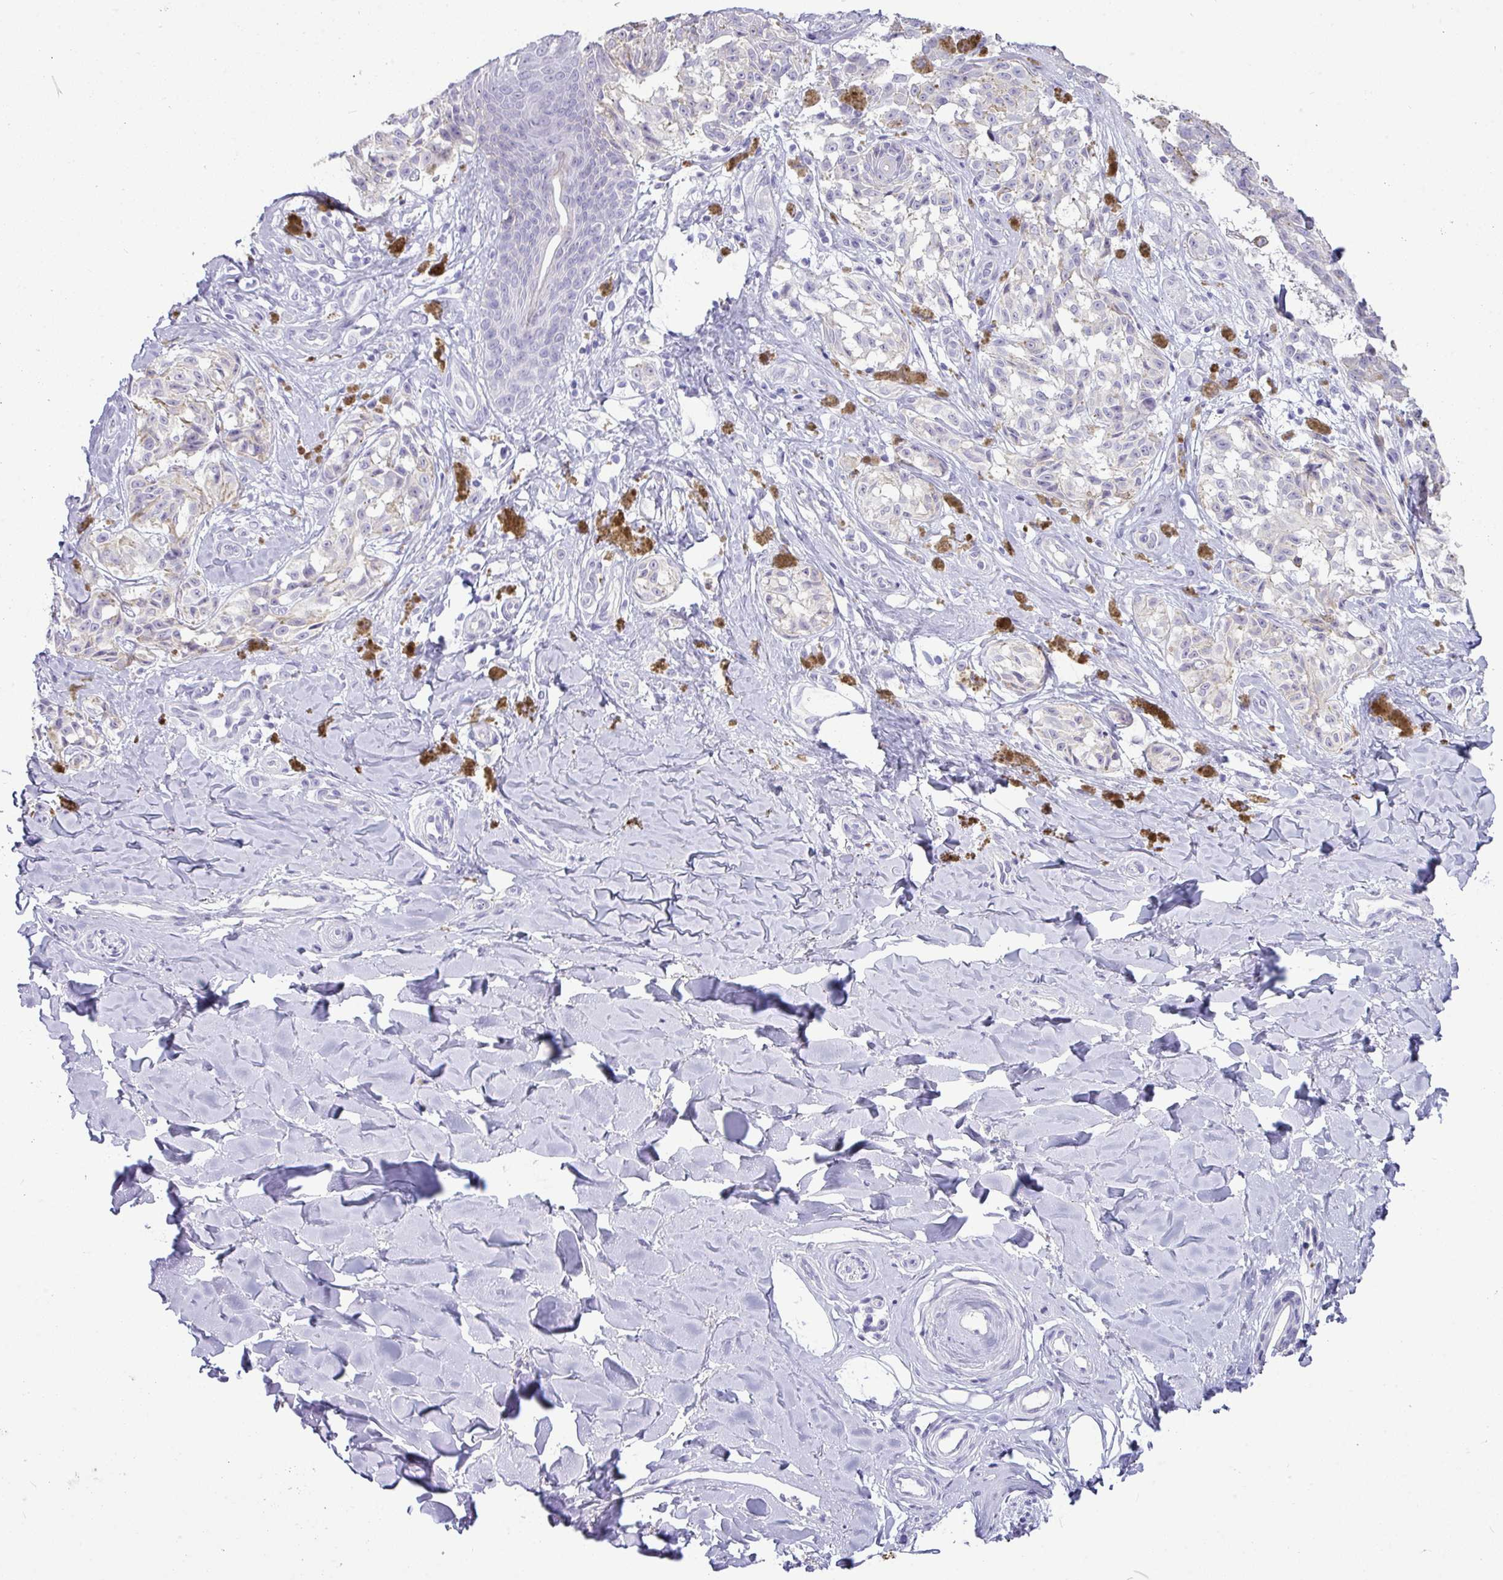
{"staining": {"intensity": "negative", "quantity": "none", "location": "none"}, "tissue": "melanoma", "cell_type": "Tumor cells", "image_type": "cancer", "snomed": [{"axis": "morphology", "description": "Malignant melanoma, NOS"}, {"axis": "topography", "description": "Skin"}], "caption": "This micrograph is of malignant melanoma stained with immunohistochemistry to label a protein in brown with the nuclei are counter-stained blue. There is no positivity in tumor cells.", "gene": "ZNF524", "patient": {"sex": "female", "age": 65}}